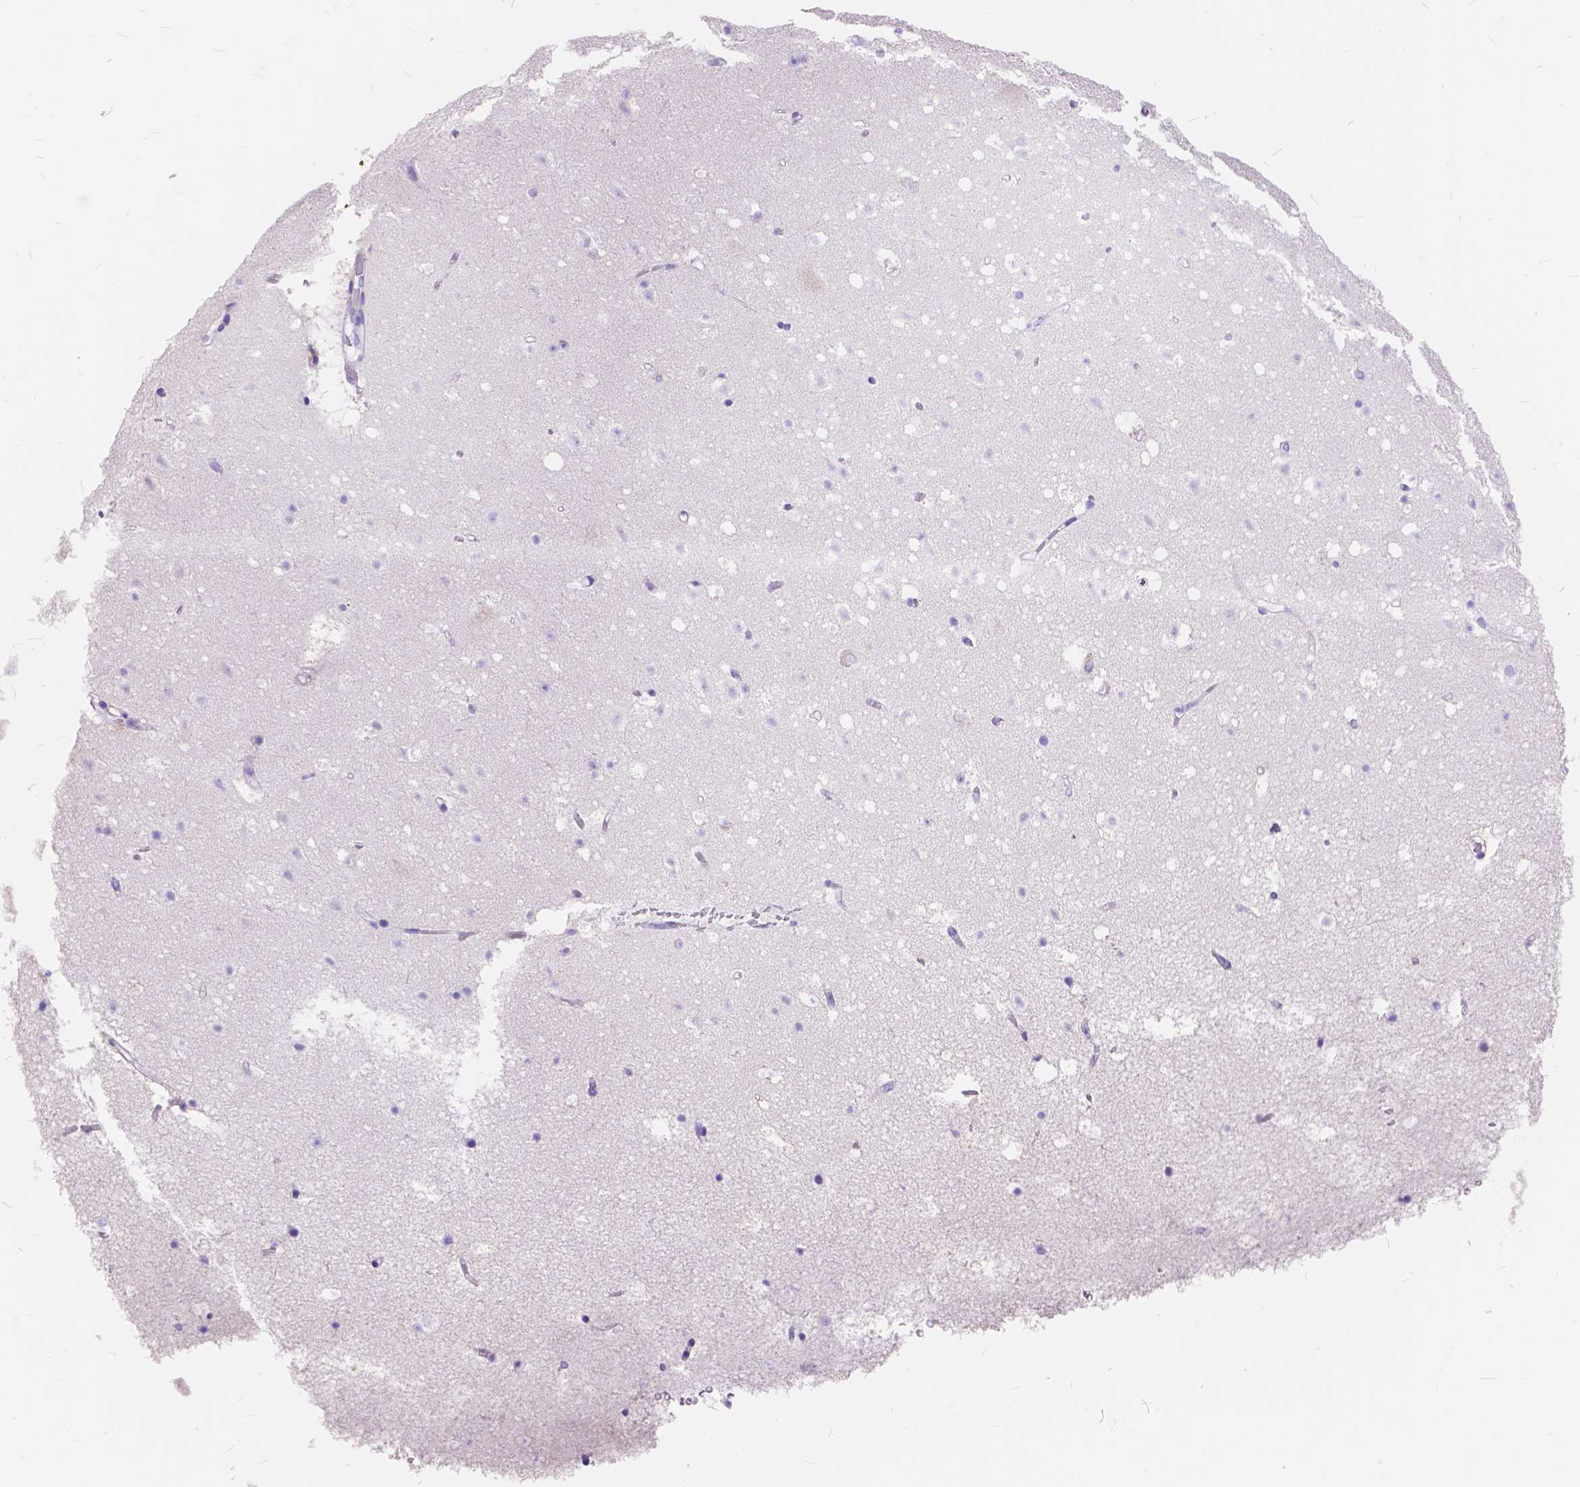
{"staining": {"intensity": "negative", "quantity": "none", "location": "none"}, "tissue": "cerebral cortex", "cell_type": "Endothelial cells", "image_type": "normal", "snomed": [{"axis": "morphology", "description": "Normal tissue, NOS"}, {"axis": "topography", "description": "Cerebral cortex"}], "caption": "IHC of unremarkable cerebral cortex demonstrates no staining in endothelial cells.", "gene": "FOXL2", "patient": {"sex": "female", "age": 42}}